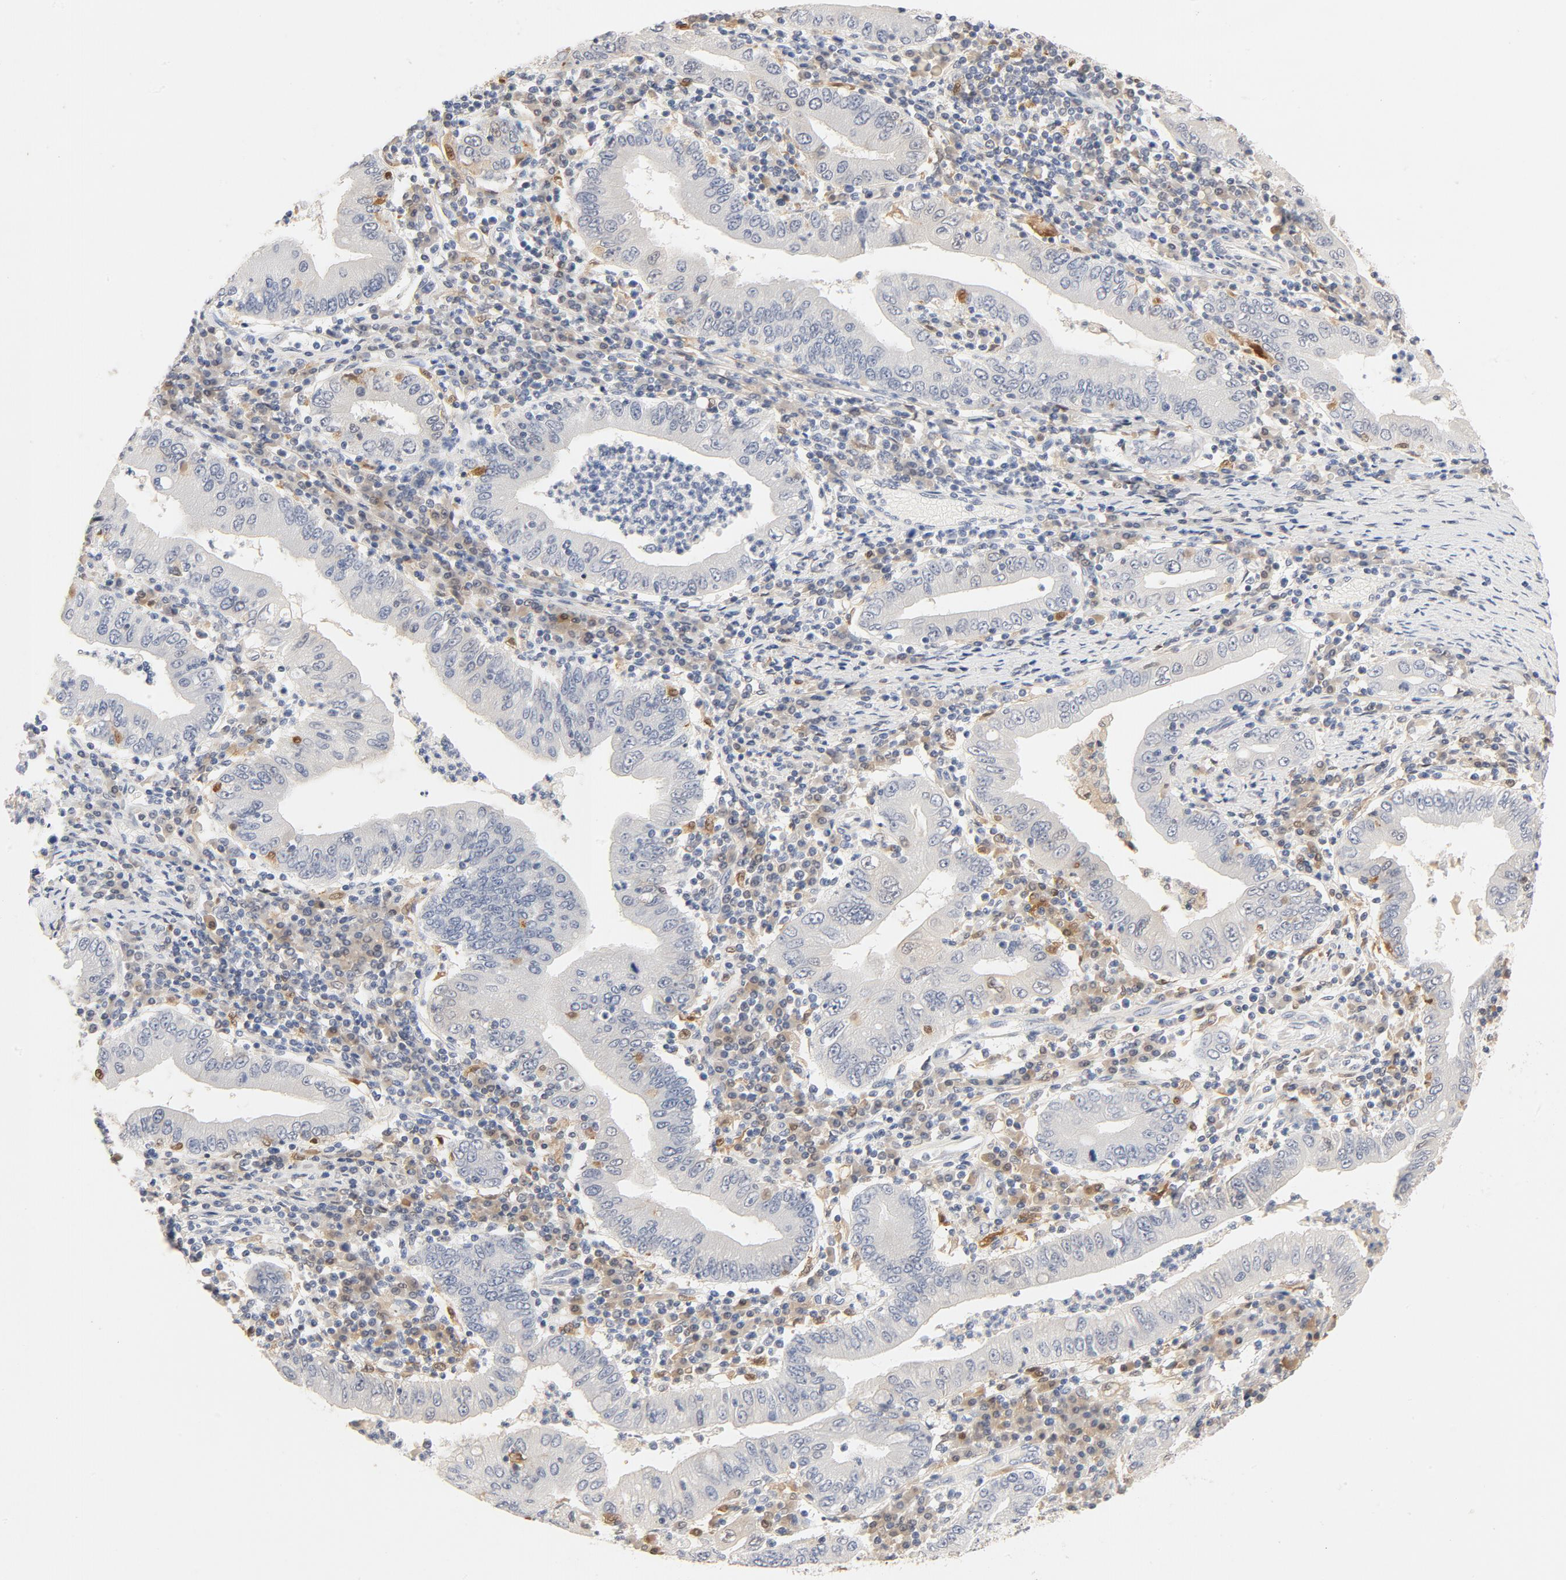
{"staining": {"intensity": "negative", "quantity": "none", "location": "none"}, "tissue": "stomach cancer", "cell_type": "Tumor cells", "image_type": "cancer", "snomed": [{"axis": "morphology", "description": "Normal tissue, NOS"}, {"axis": "morphology", "description": "Adenocarcinoma, NOS"}, {"axis": "topography", "description": "Esophagus"}, {"axis": "topography", "description": "Stomach, upper"}, {"axis": "topography", "description": "Peripheral nerve tissue"}], "caption": "DAB (3,3'-diaminobenzidine) immunohistochemical staining of stomach cancer (adenocarcinoma) shows no significant positivity in tumor cells.", "gene": "STAT1", "patient": {"sex": "male", "age": 62}}